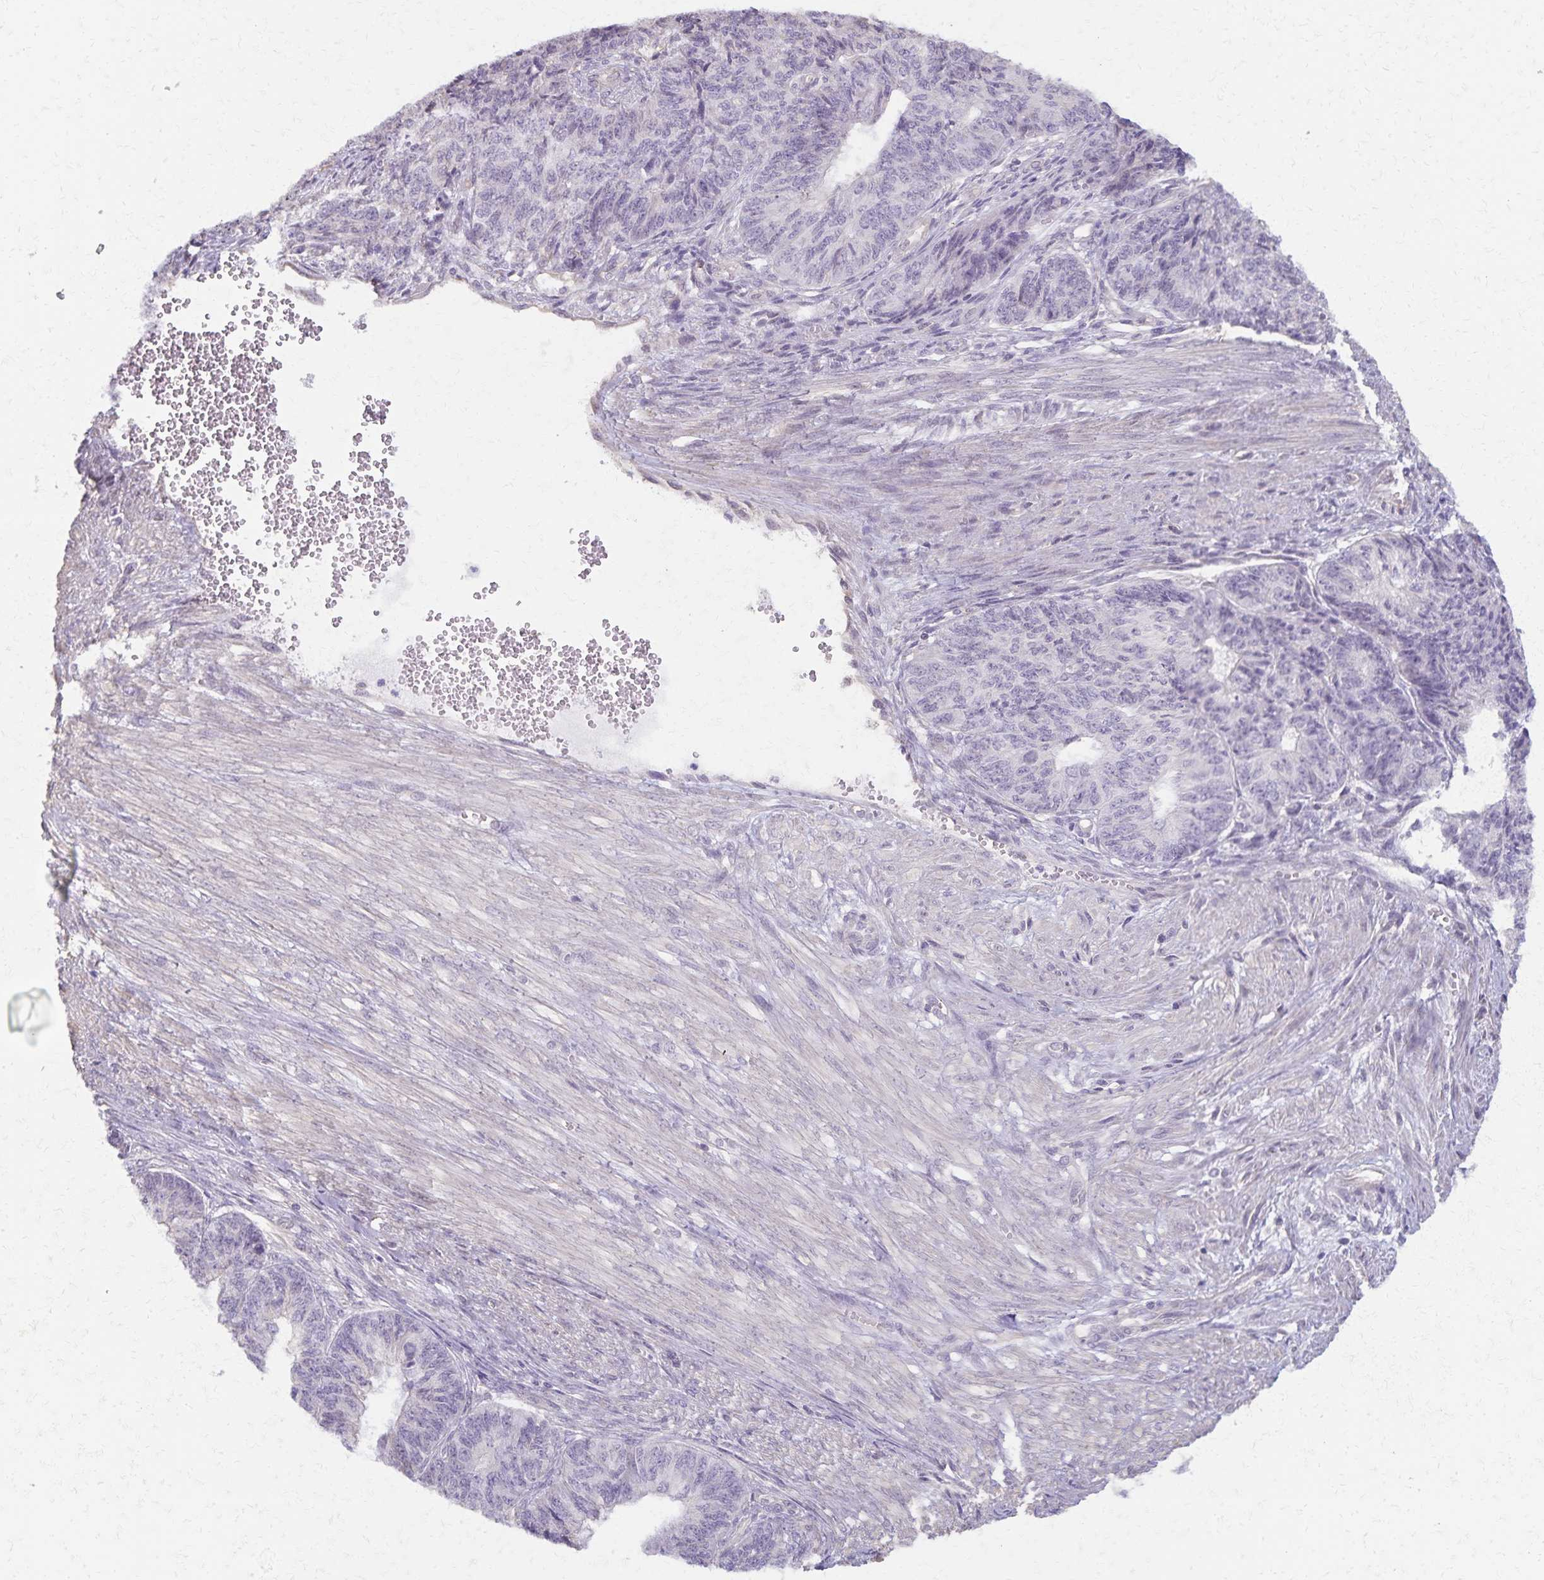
{"staining": {"intensity": "negative", "quantity": "none", "location": "none"}, "tissue": "endometrial cancer", "cell_type": "Tumor cells", "image_type": "cancer", "snomed": [{"axis": "morphology", "description": "Adenocarcinoma, NOS"}, {"axis": "topography", "description": "Endometrium"}], "caption": "Immunohistochemistry image of neoplastic tissue: adenocarcinoma (endometrial) stained with DAB (3,3'-diaminobenzidine) demonstrates no significant protein positivity in tumor cells.", "gene": "KISS1", "patient": {"sex": "female", "age": 32}}